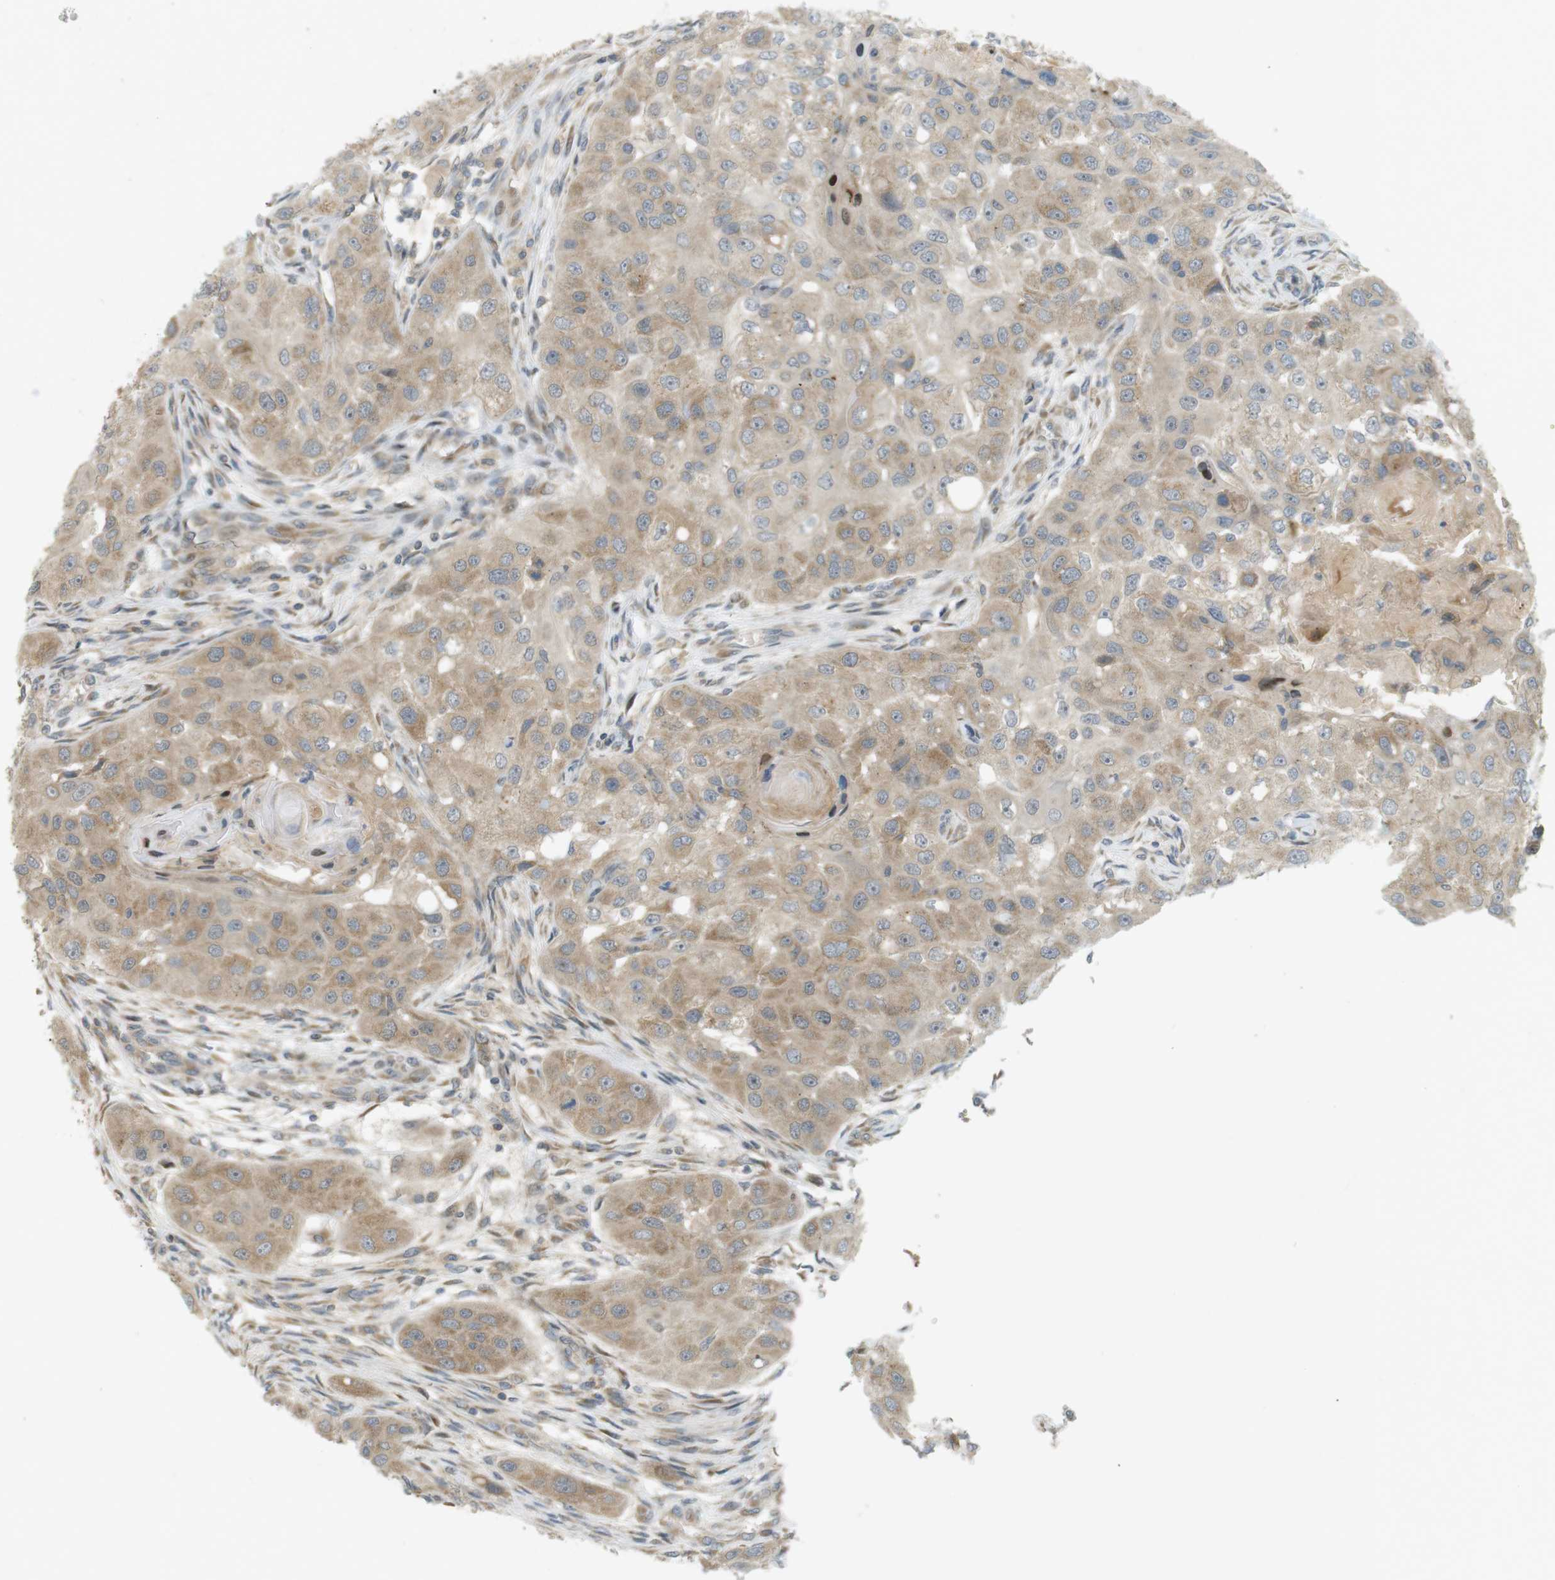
{"staining": {"intensity": "weak", "quantity": ">75%", "location": "cytoplasmic/membranous"}, "tissue": "head and neck cancer", "cell_type": "Tumor cells", "image_type": "cancer", "snomed": [{"axis": "morphology", "description": "Normal tissue, NOS"}, {"axis": "morphology", "description": "Squamous cell carcinoma, NOS"}, {"axis": "topography", "description": "Skeletal muscle"}, {"axis": "topography", "description": "Head-Neck"}], "caption": "Immunohistochemical staining of head and neck squamous cell carcinoma shows weak cytoplasmic/membranous protein expression in about >75% of tumor cells.", "gene": "CLRN3", "patient": {"sex": "male", "age": 51}}